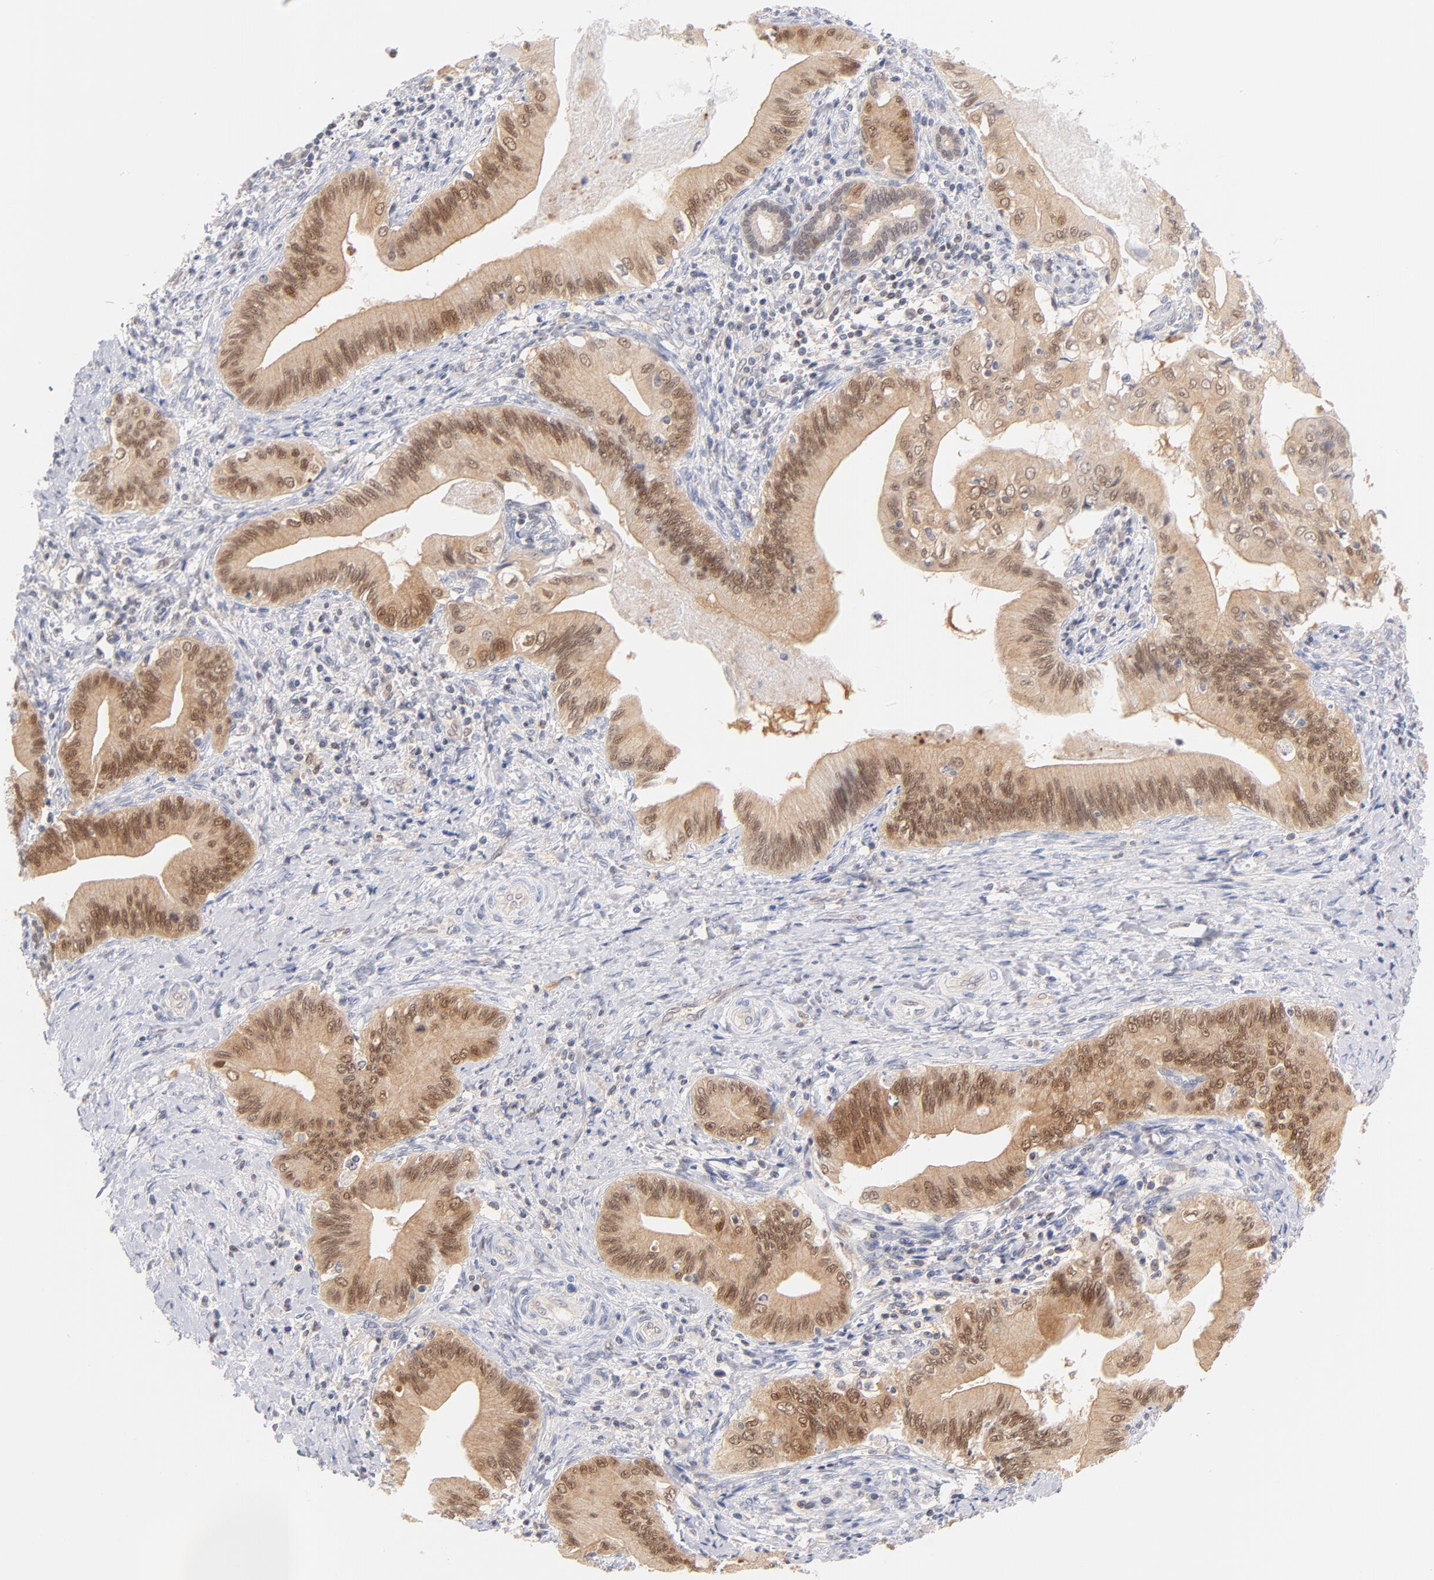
{"staining": {"intensity": "weak", "quantity": ">75%", "location": "cytoplasmic/membranous,nuclear"}, "tissue": "liver cancer", "cell_type": "Tumor cells", "image_type": "cancer", "snomed": [{"axis": "morphology", "description": "Cholangiocarcinoma"}, {"axis": "topography", "description": "Liver"}], "caption": "DAB immunohistochemical staining of cholangiocarcinoma (liver) exhibits weak cytoplasmic/membranous and nuclear protein expression in approximately >75% of tumor cells.", "gene": "CASP6", "patient": {"sex": "male", "age": 58}}